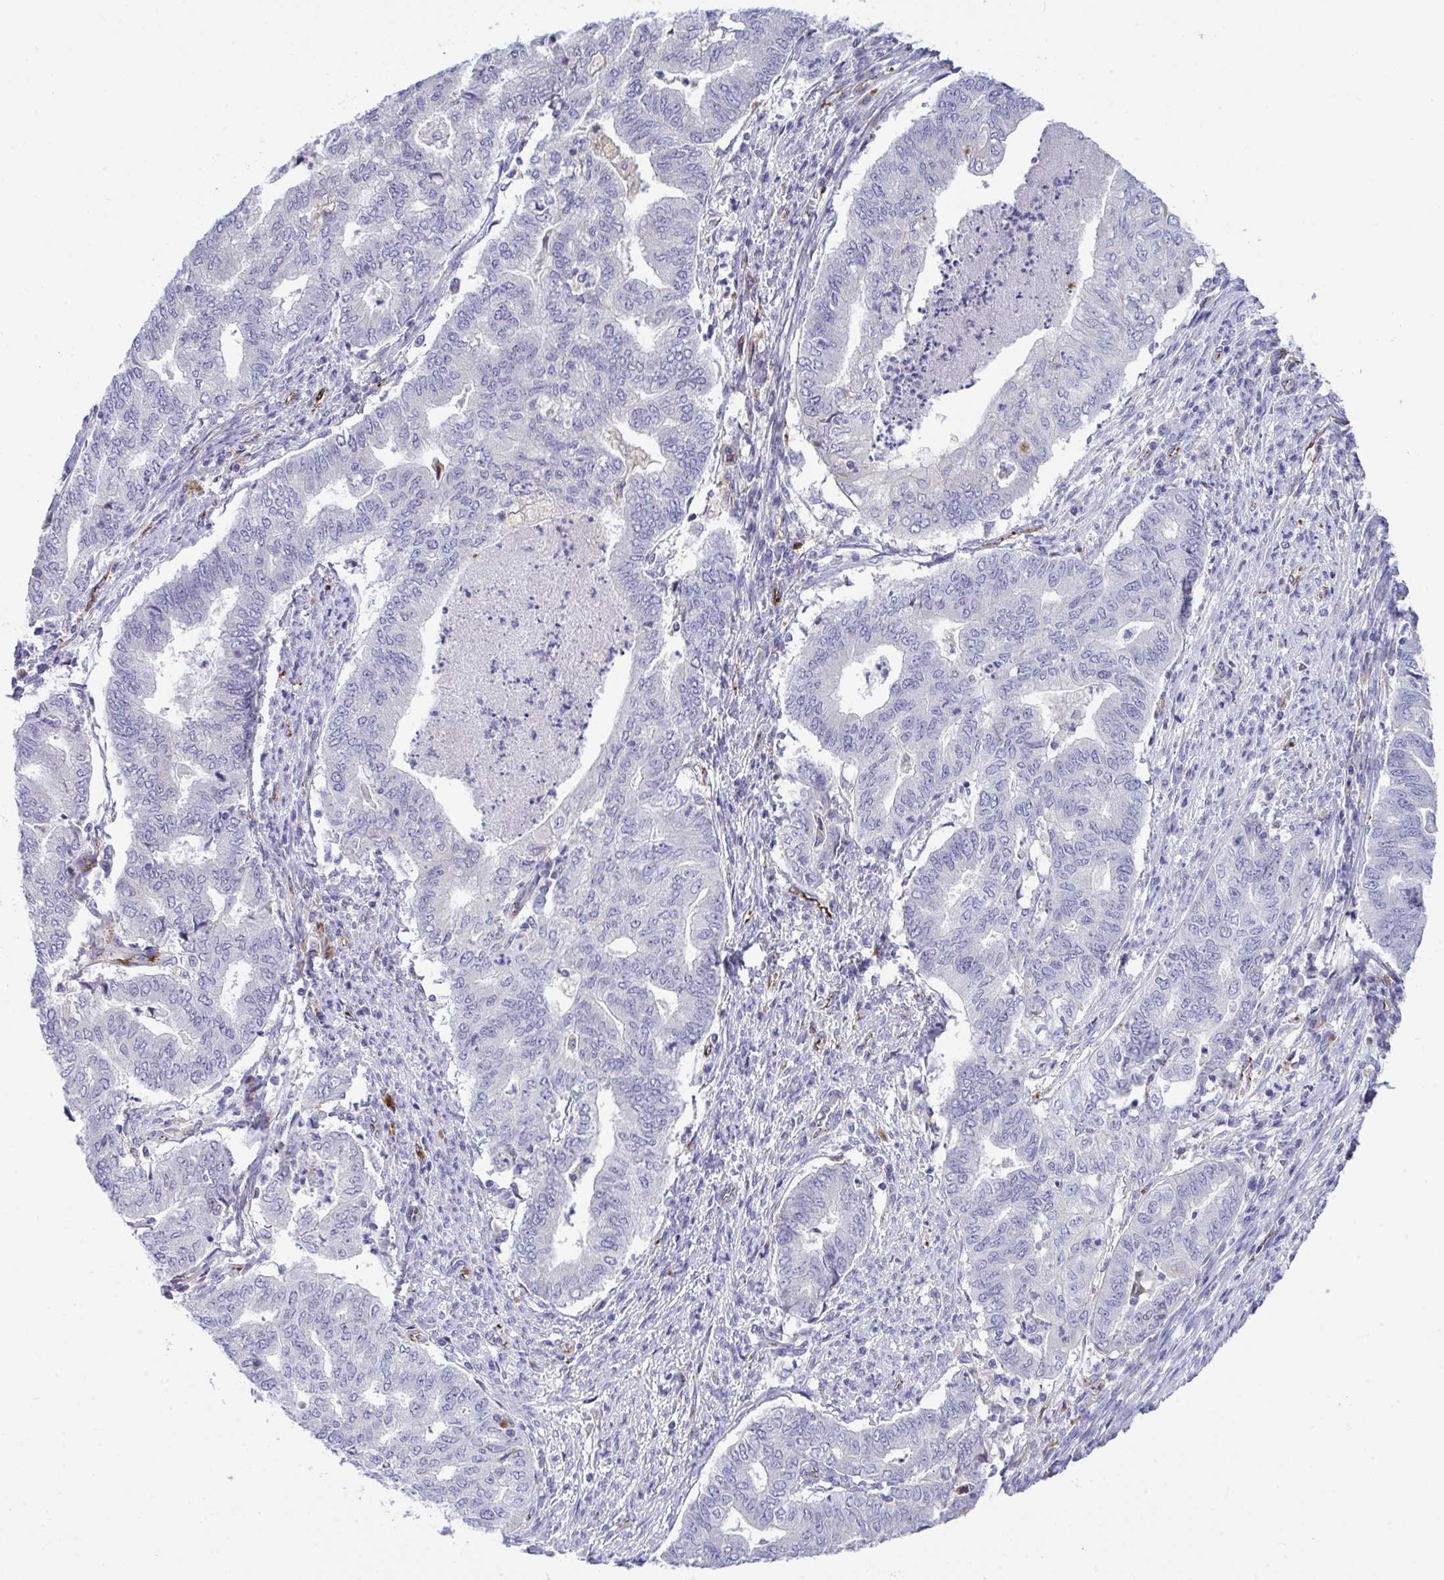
{"staining": {"intensity": "negative", "quantity": "none", "location": "none"}, "tissue": "endometrial cancer", "cell_type": "Tumor cells", "image_type": "cancer", "snomed": [{"axis": "morphology", "description": "Adenocarcinoma, NOS"}, {"axis": "topography", "description": "Endometrium"}], "caption": "The IHC image has no significant positivity in tumor cells of adenocarcinoma (endometrial) tissue.", "gene": "TOR1AIP2", "patient": {"sex": "female", "age": 79}}